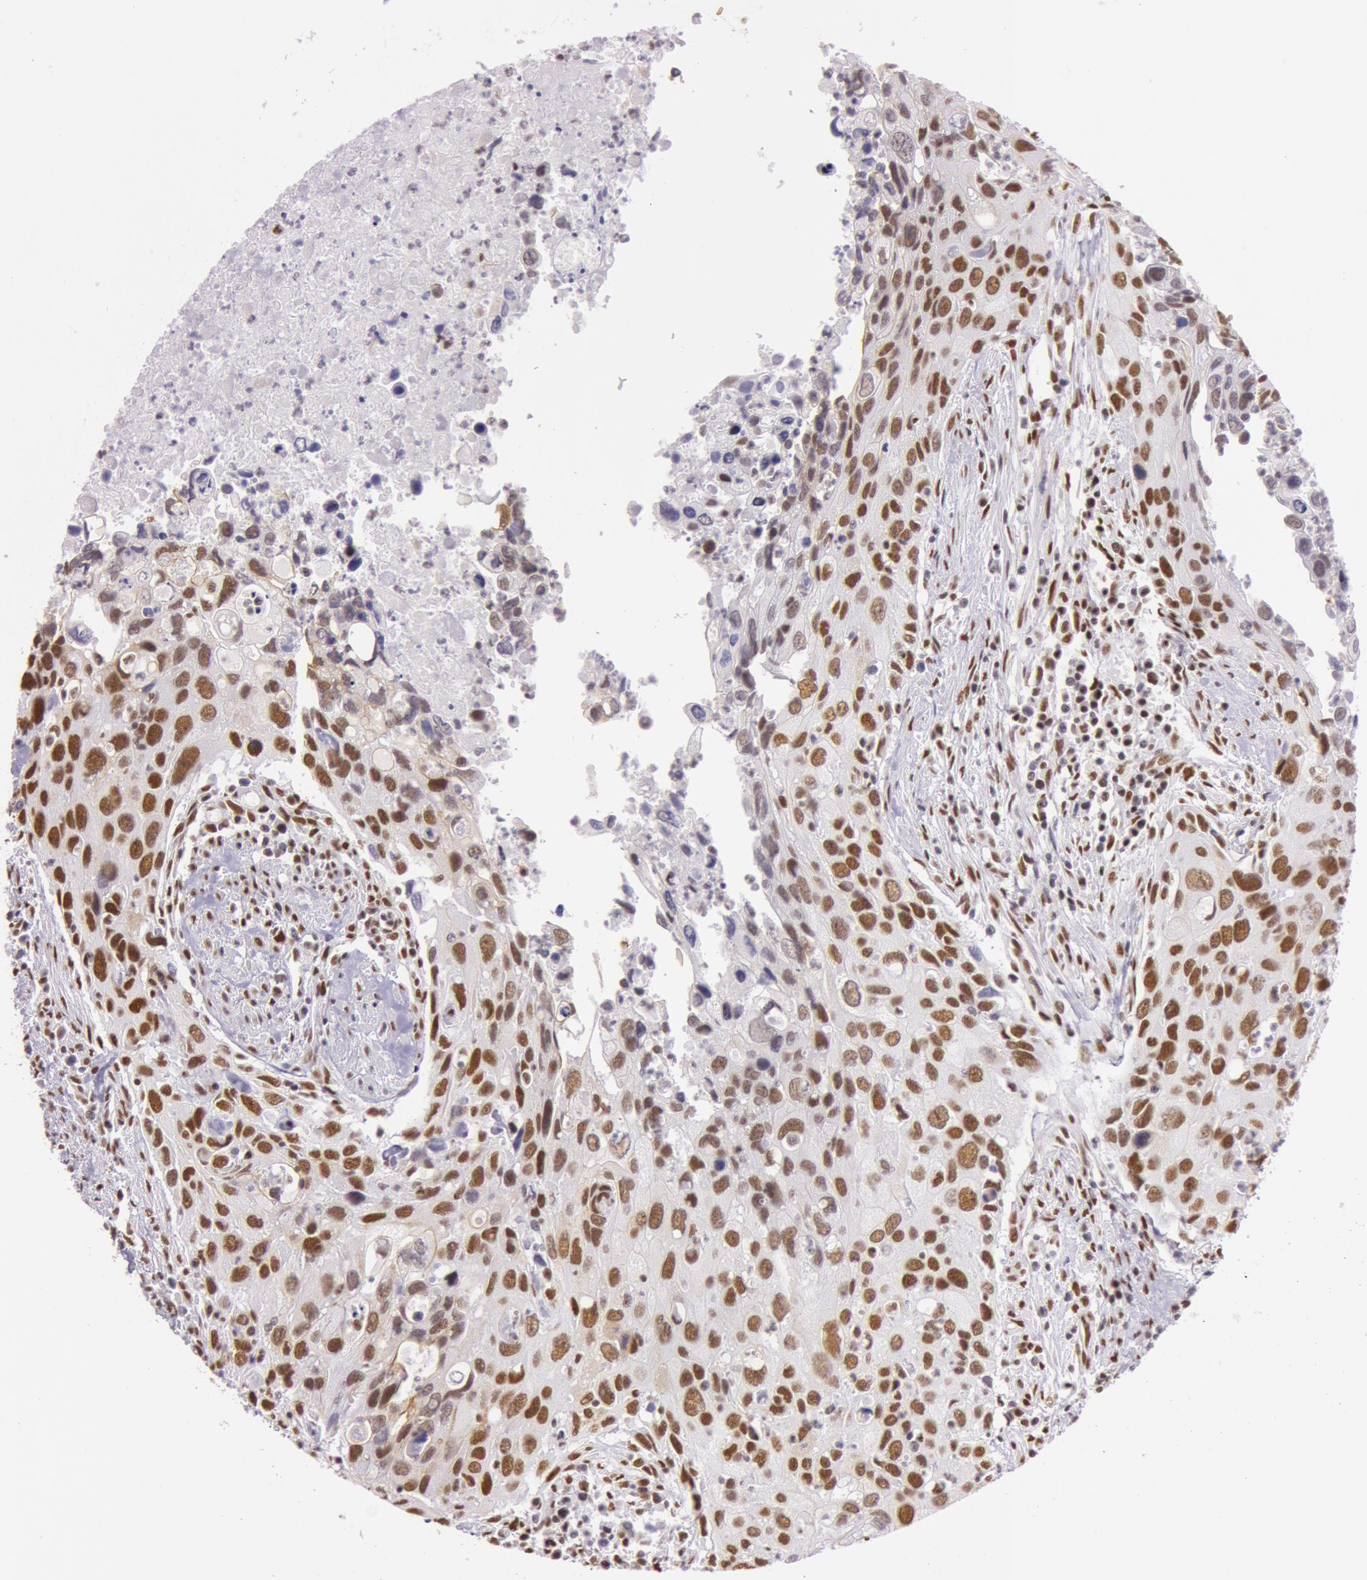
{"staining": {"intensity": "strong", "quantity": ">75%", "location": "nuclear"}, "tissue": "urothelial cancer", "cell_type": "Tumor cells", "image_type": "cancer", "snomed": [{"axis": "morphology", "description": "Urothelial carcinoma, High grade"}, {"axis": "topography", "description": "Urinary bladder"}], "caption": "Protein staining of urothelial cancer tissue demonstrates strong nuclear expression in about >75% of tumor cells. Nuclei are stained in blue.", "gene": "NBN", "patient": {"sex": "male", "age": 71}}